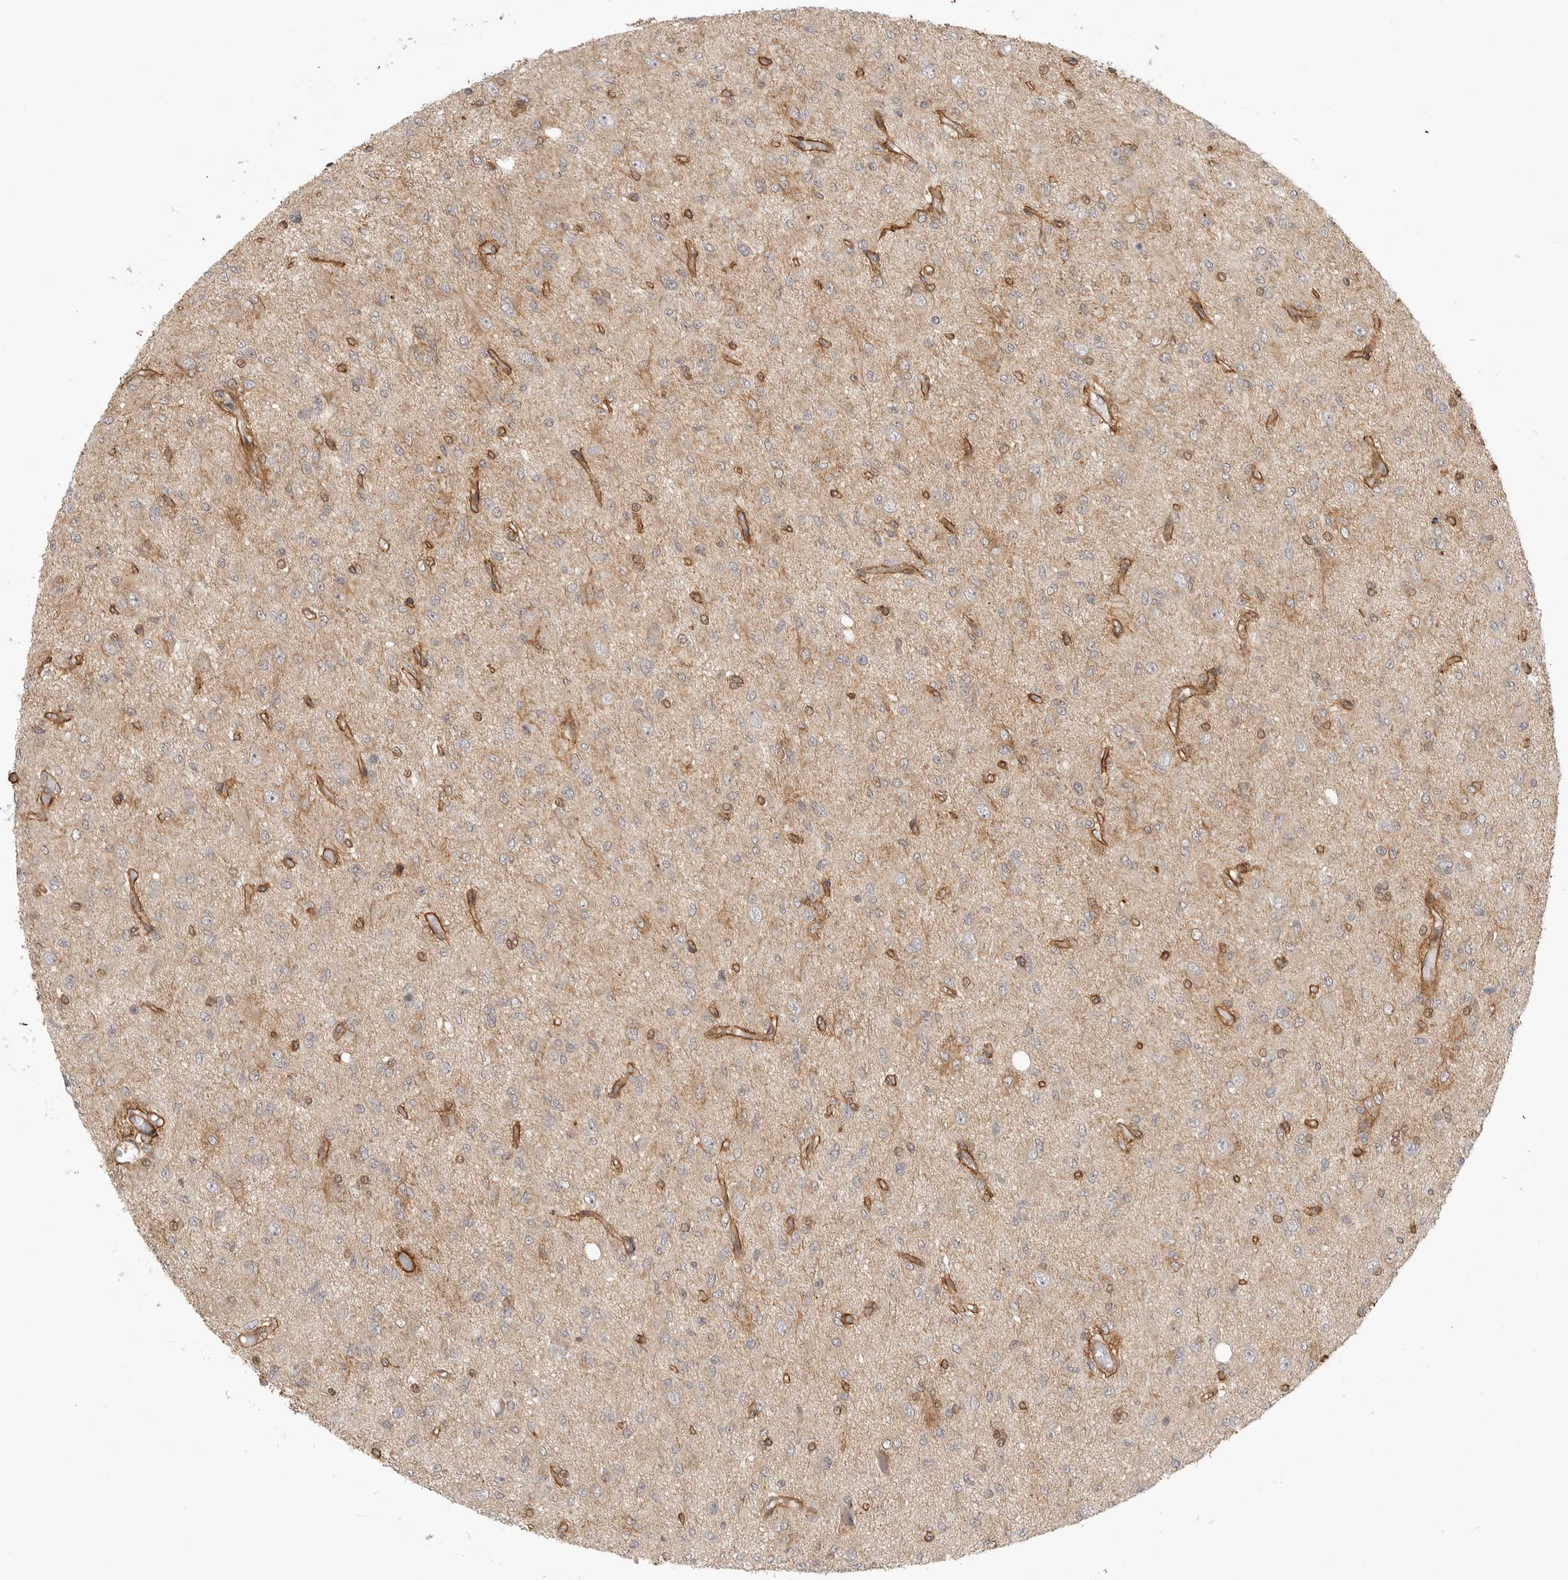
{"staining": {"intensity": "moderate", "quantity": "25%-75%", "location": "cytoplasmic/membranous"}, "tissue": "glioma", "cell_type": "Tumor cells", "image_type": "cancer", "snomed": [{"axis": "morphology", "description": "Glioma, malignant, High grade"}, {"axis": "topography", "description": "Brain"}], "caption": "A micrograph showing moderate cytoplasmic/membranous expression in about 25%-75% of tumor cells in glioma, as visualized by brown immunohistochemical staining.", "gene": "ATOH7", "patient": {"sex": "female", "age": 59}}